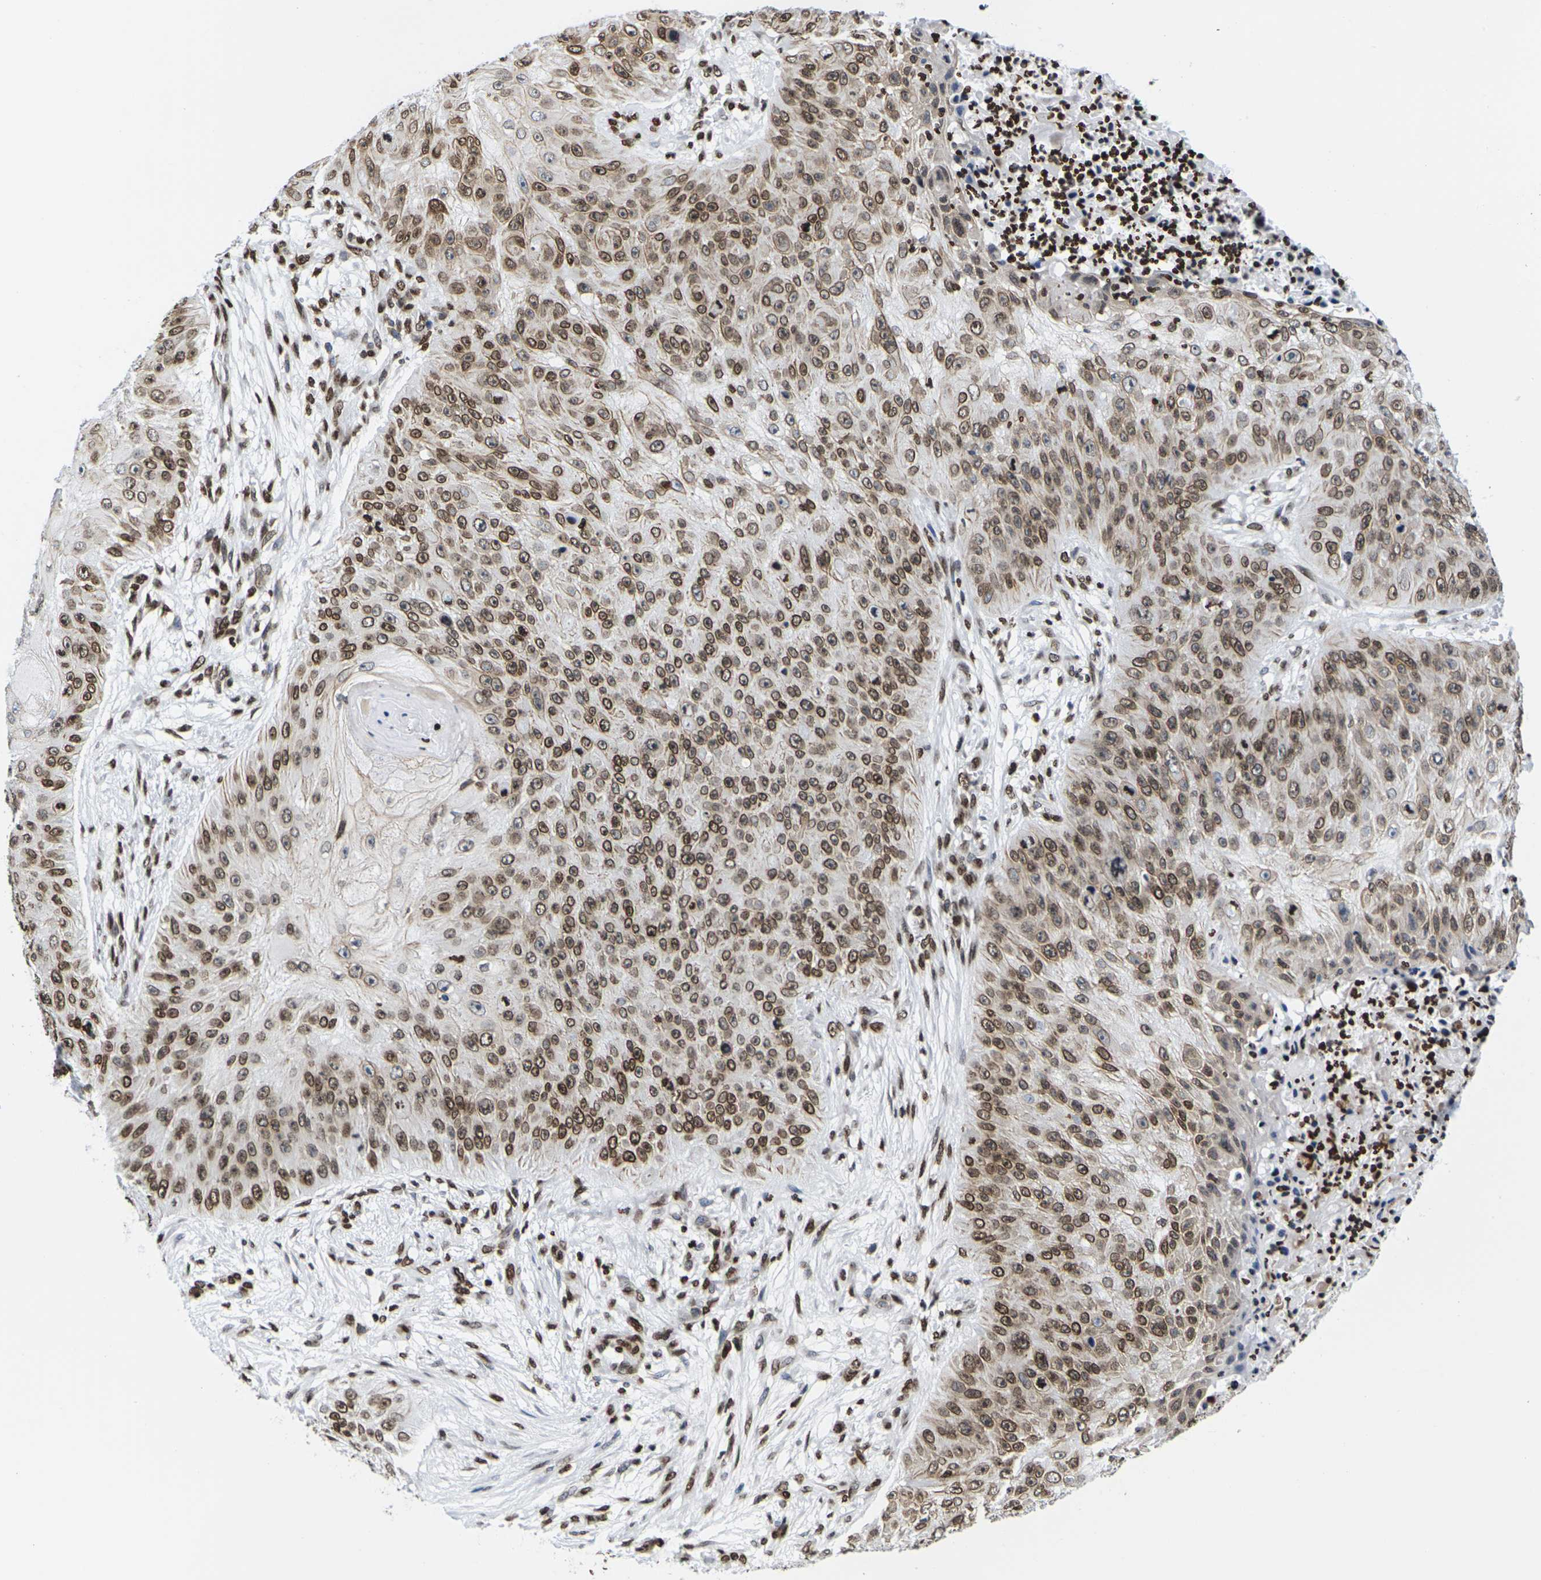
{"staining": {"intensity": "strong", "quantity": ">75%", "location": "cytoplasmic/membranous,nuclear"}, "tissue": "skin cancer", "cell_type": "Tumor cells", "image_type": "cancer", "snomed": [{"axis": "morphology", "description": "Squamous cell carcinoma, NOS"}, {"axis": "topography", "description": "Skin"}], "caption": "This histopathology image exhibits immunohistochemistry staining of human skin squamous cell carcinoma, with high strong cytoplasmic/membranous and nuclear staining in approximately >75% of tumor cells.", "gene": "H2AC21", "patient": {"sex": "female", "age": 80}}